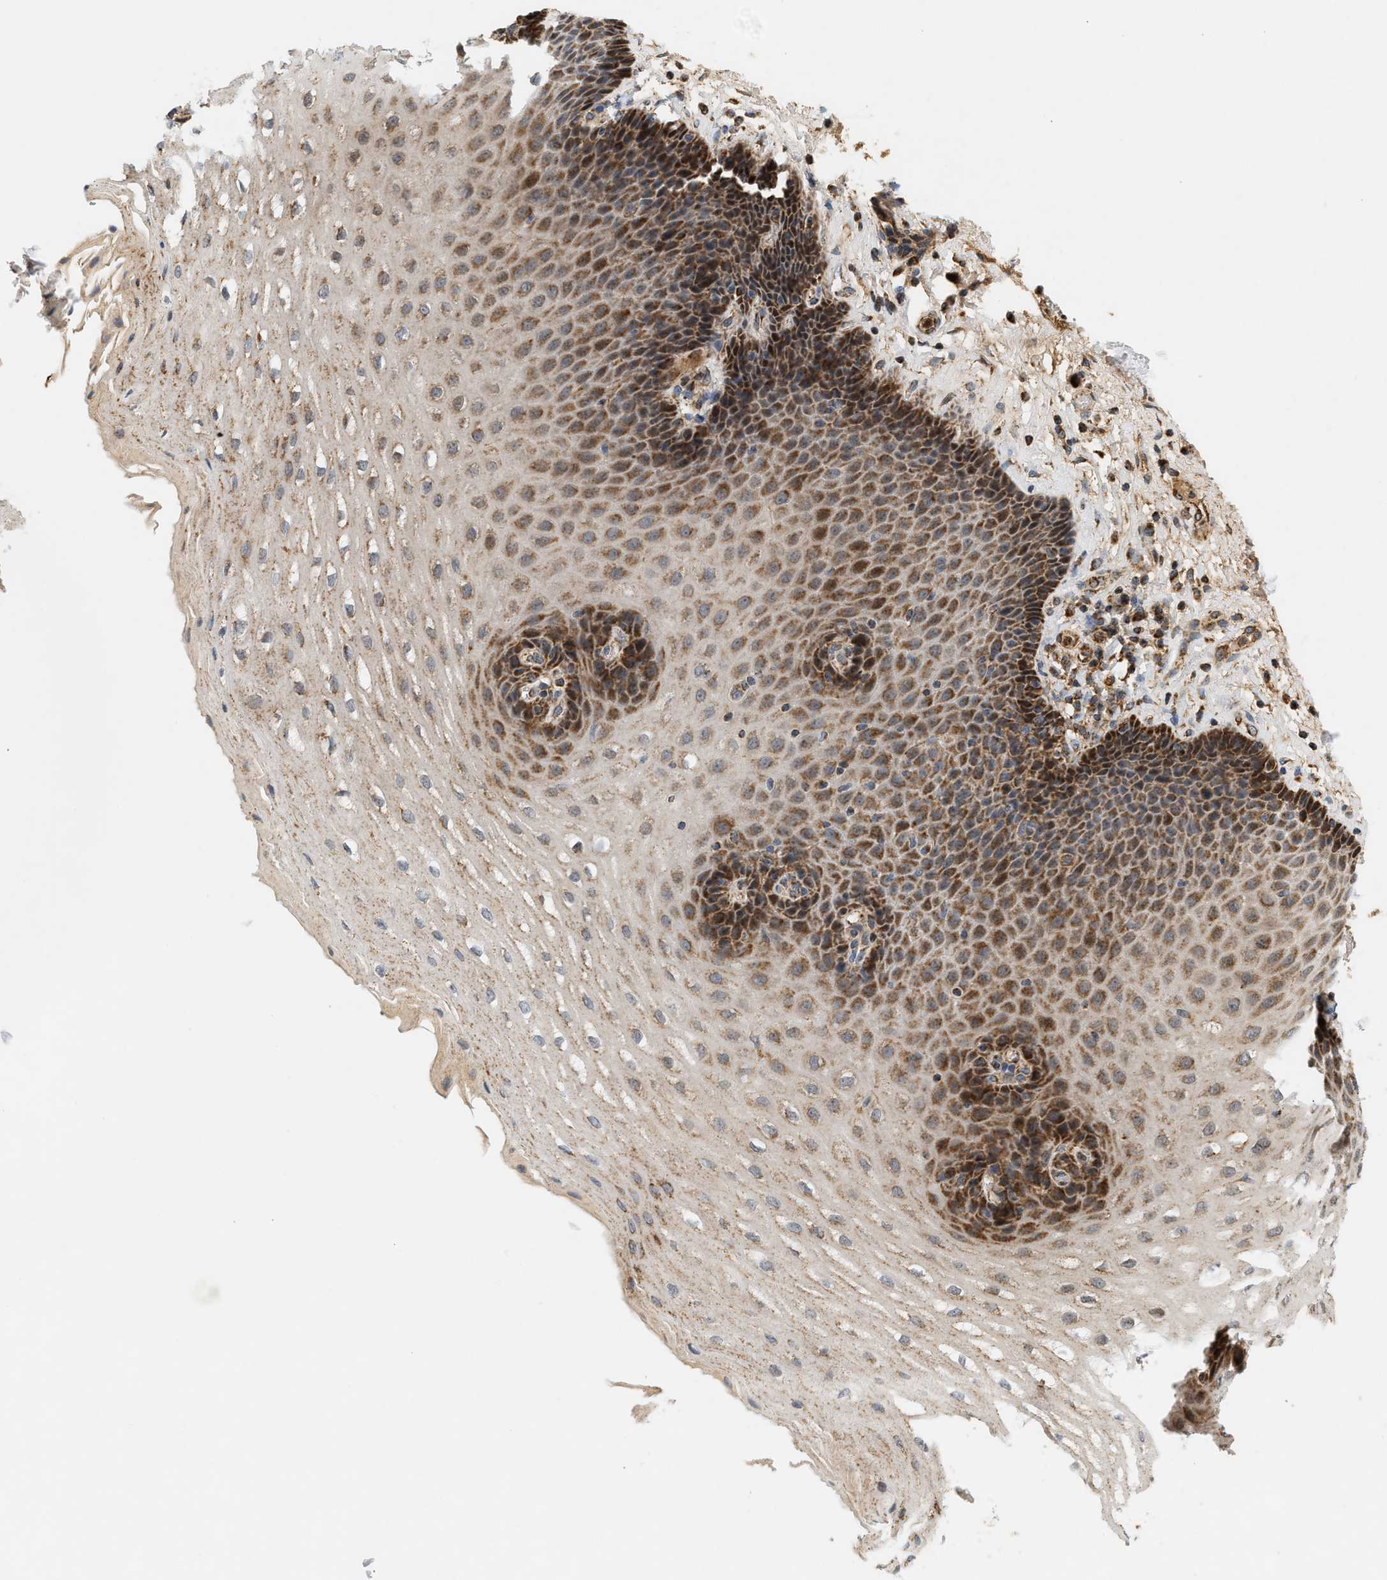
{"staining": {"intensity": "strong", "quantity": "25%-75%", "location": "cytoplasmic/membranous"}, "tissue": "esophagus", "cell_type": "Squamous epithelial cells", "image_type": "normal", "snomed": [{"axis": "morphology", "description": "Normal tissue, NOS"}, {"axis": "topography", "description": "Esophagus"}], "caption": "This image demonstrates immunohistochemistry (IHC) staining of benign esophagus, with high strong cytoplasmic/membranous positivity in about 25%-75% of squamous epithelial cells.", "gene": "MCU", "patient": {"sex": "male", "age": 54}}